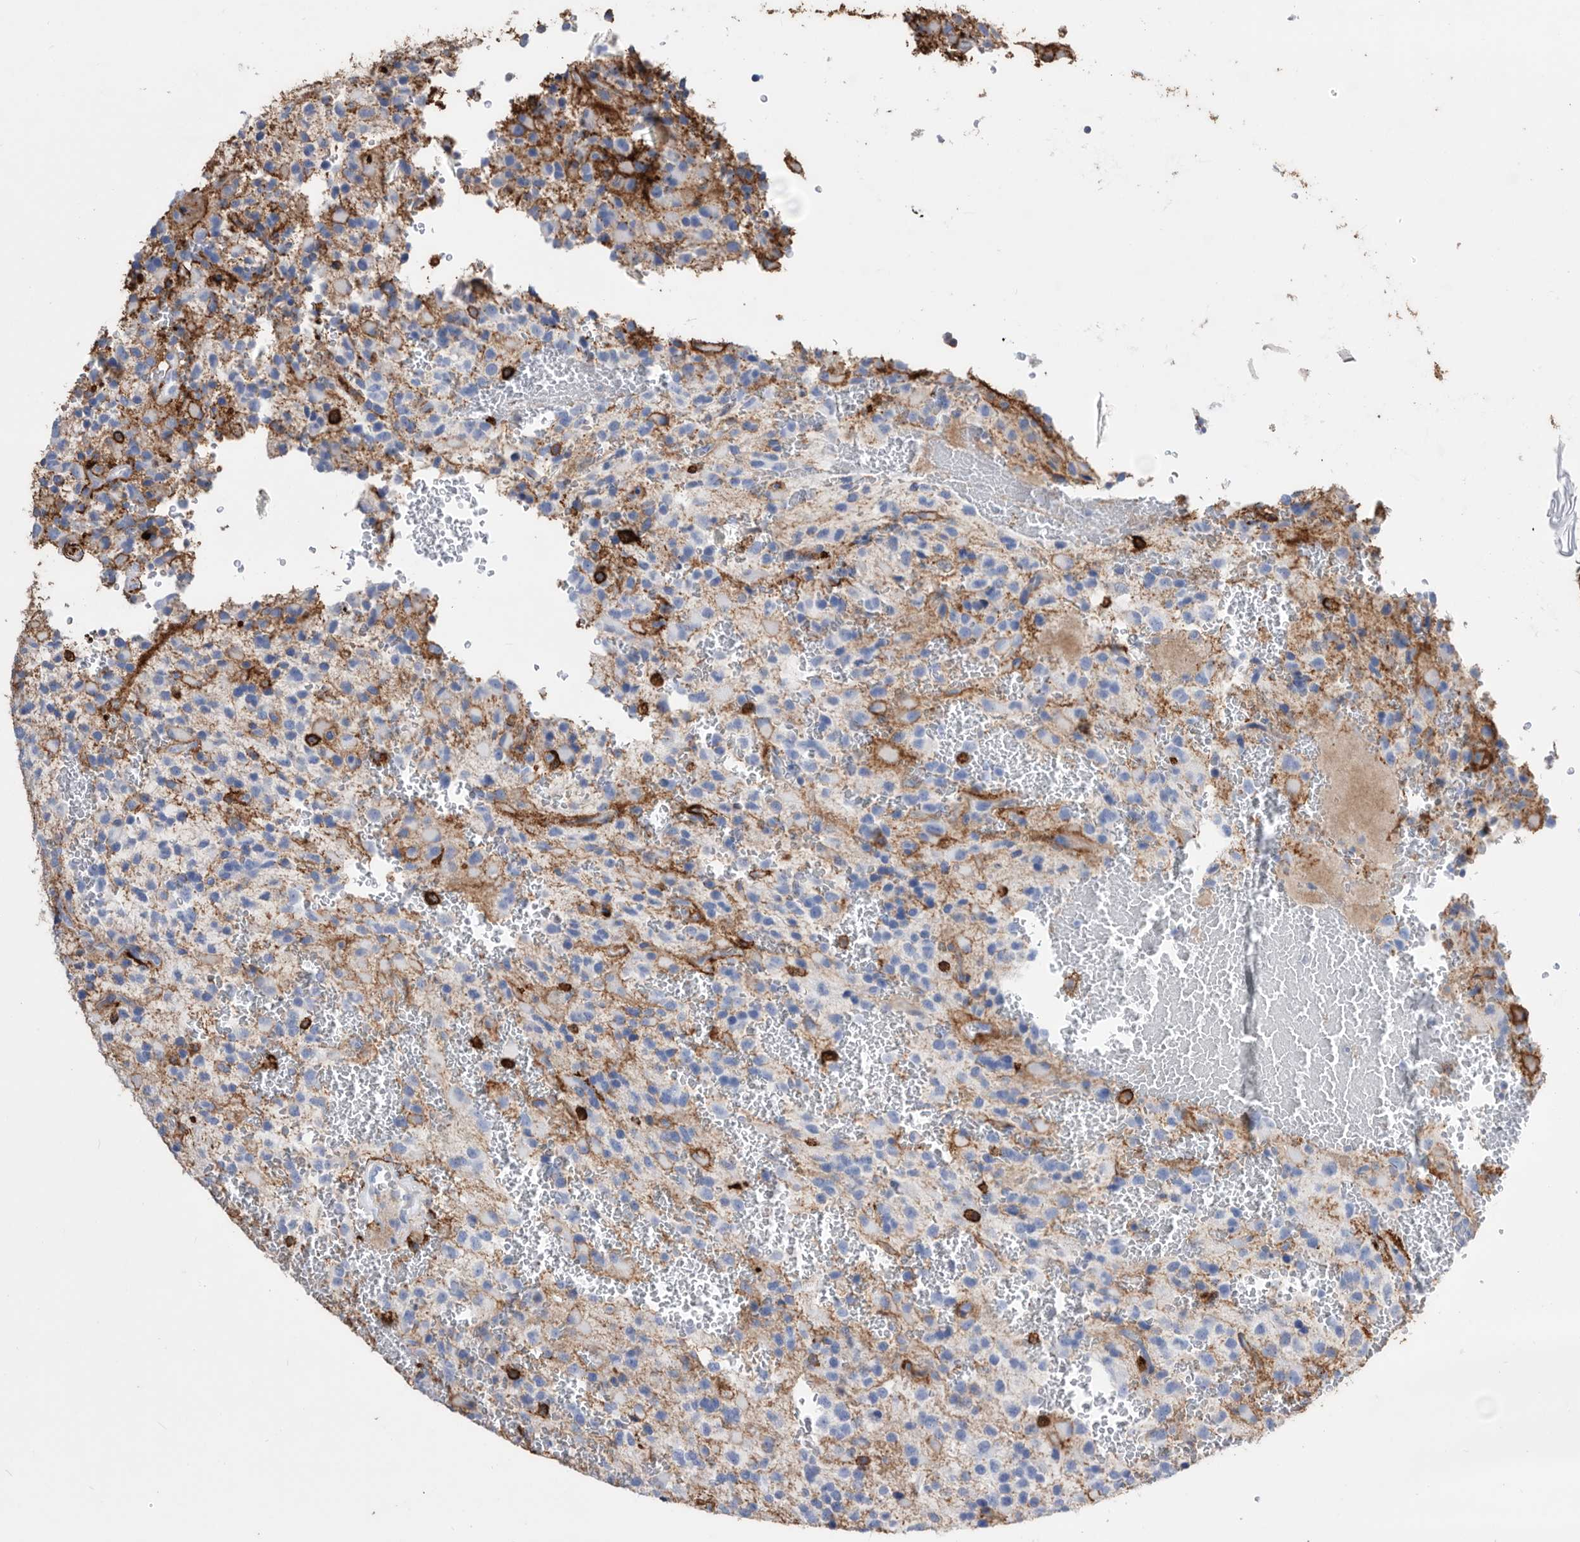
{"staining": {"intensity": "negative", "quantity": "none", "location": "none"}, "tissue": "glioma", "cell_type": "Tumor cells", "image_type": "cancer", "snomed": [{"axis": "morphology", "description": "Glioma, malignant, High grade"}, {"axis": "topography", "description": "Brain"}], "caption": "Tumor cells show no significant protein positivity in malignant glioma (high-grade).", "gene": "MS4A4A", "patient": {"sex": "male", "age": 34}}